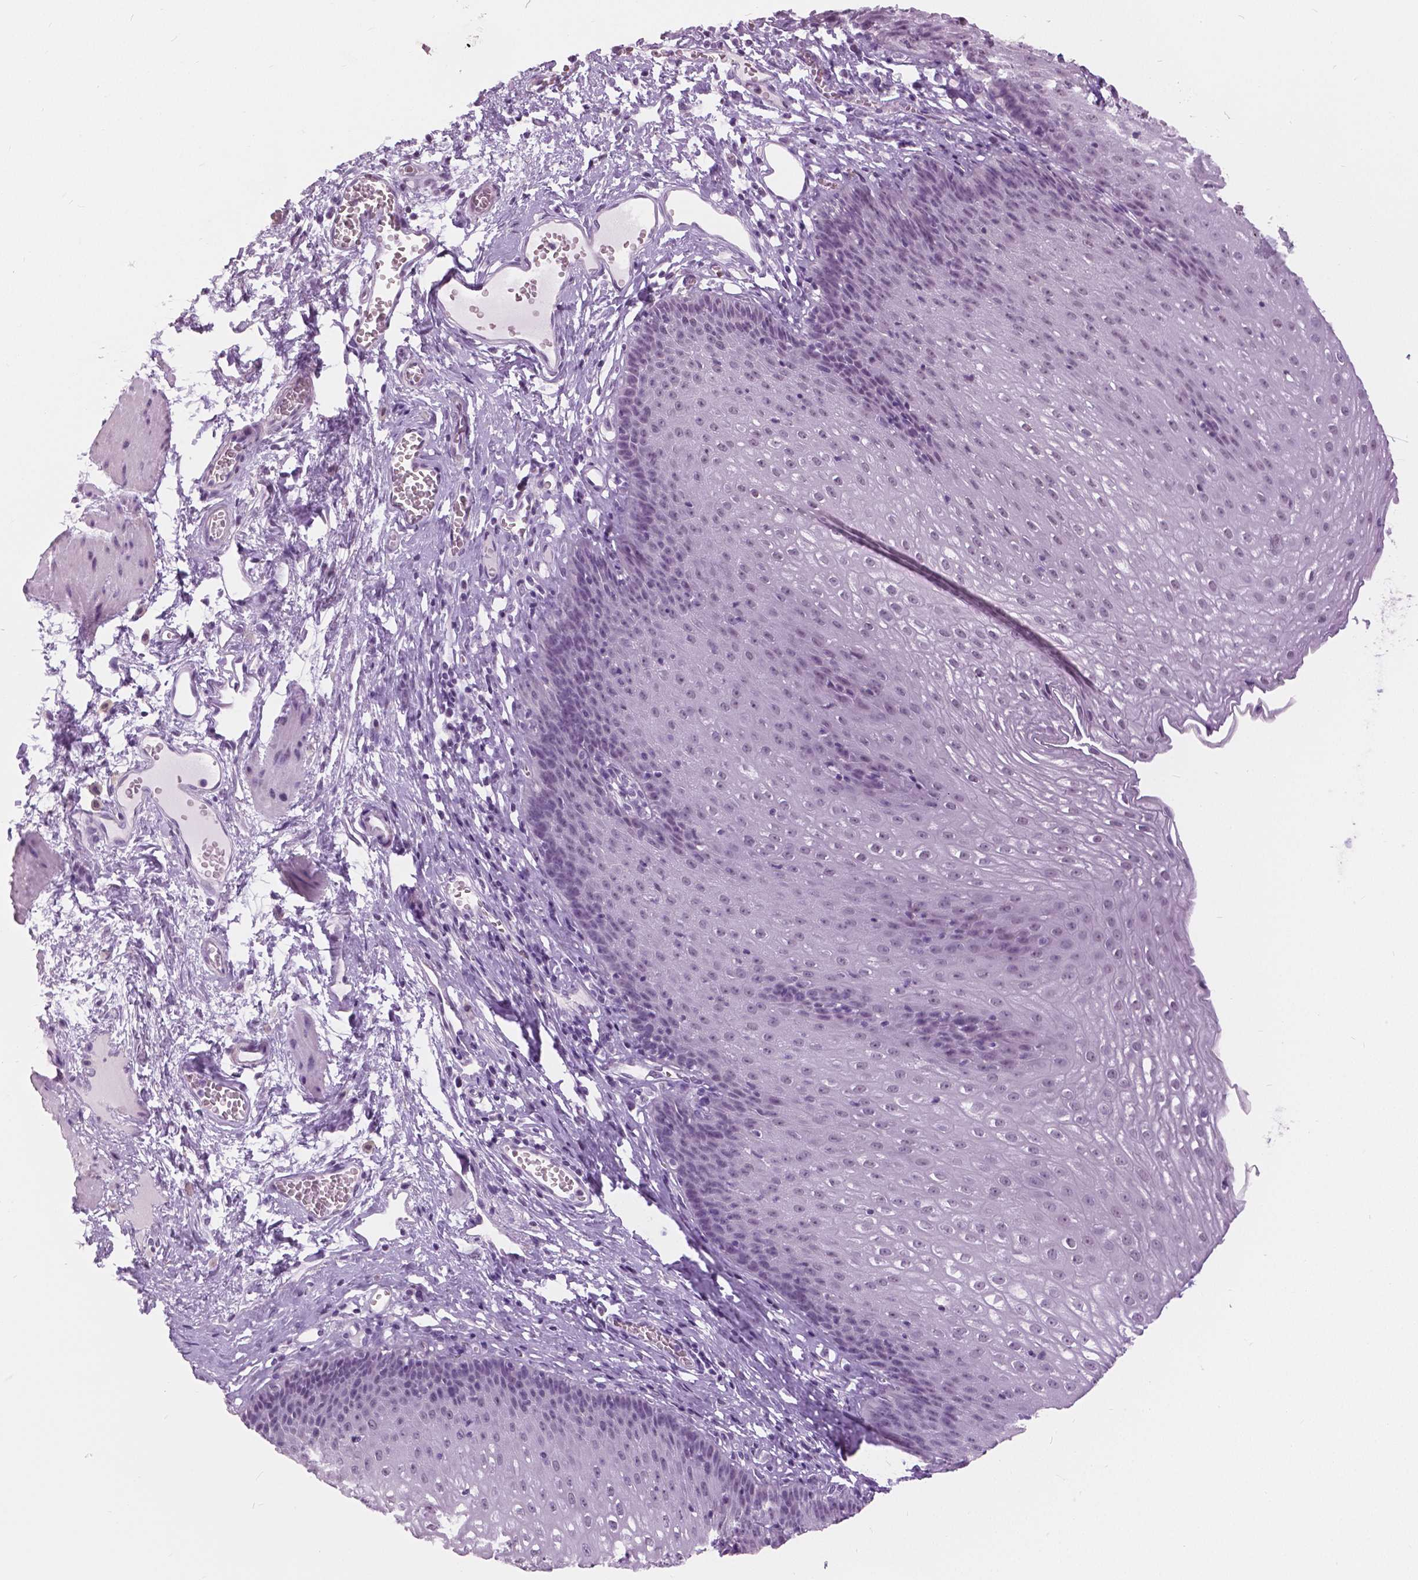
{"staining": {"intensity": "weak", "quantity": "<25%", "location": "nuclear"}, "tissue": "esophagus", "cell_type": "Squamous epithelial cells", "image_type": "normal", "snomed": [{"axis": "morphology", "description": "Normal tissue, NOS"}, {"axis": "topography", "description": "Esophagus"}], "caption": "The immunohistochemistry image has no significant expression in squamous epithelial cells of esophagus. (Immunohistochemistry (ihc), brightfield microscopy, high magnification).", "gene": "MYOM1", "patient": {"sex": "male", "age": 72}}